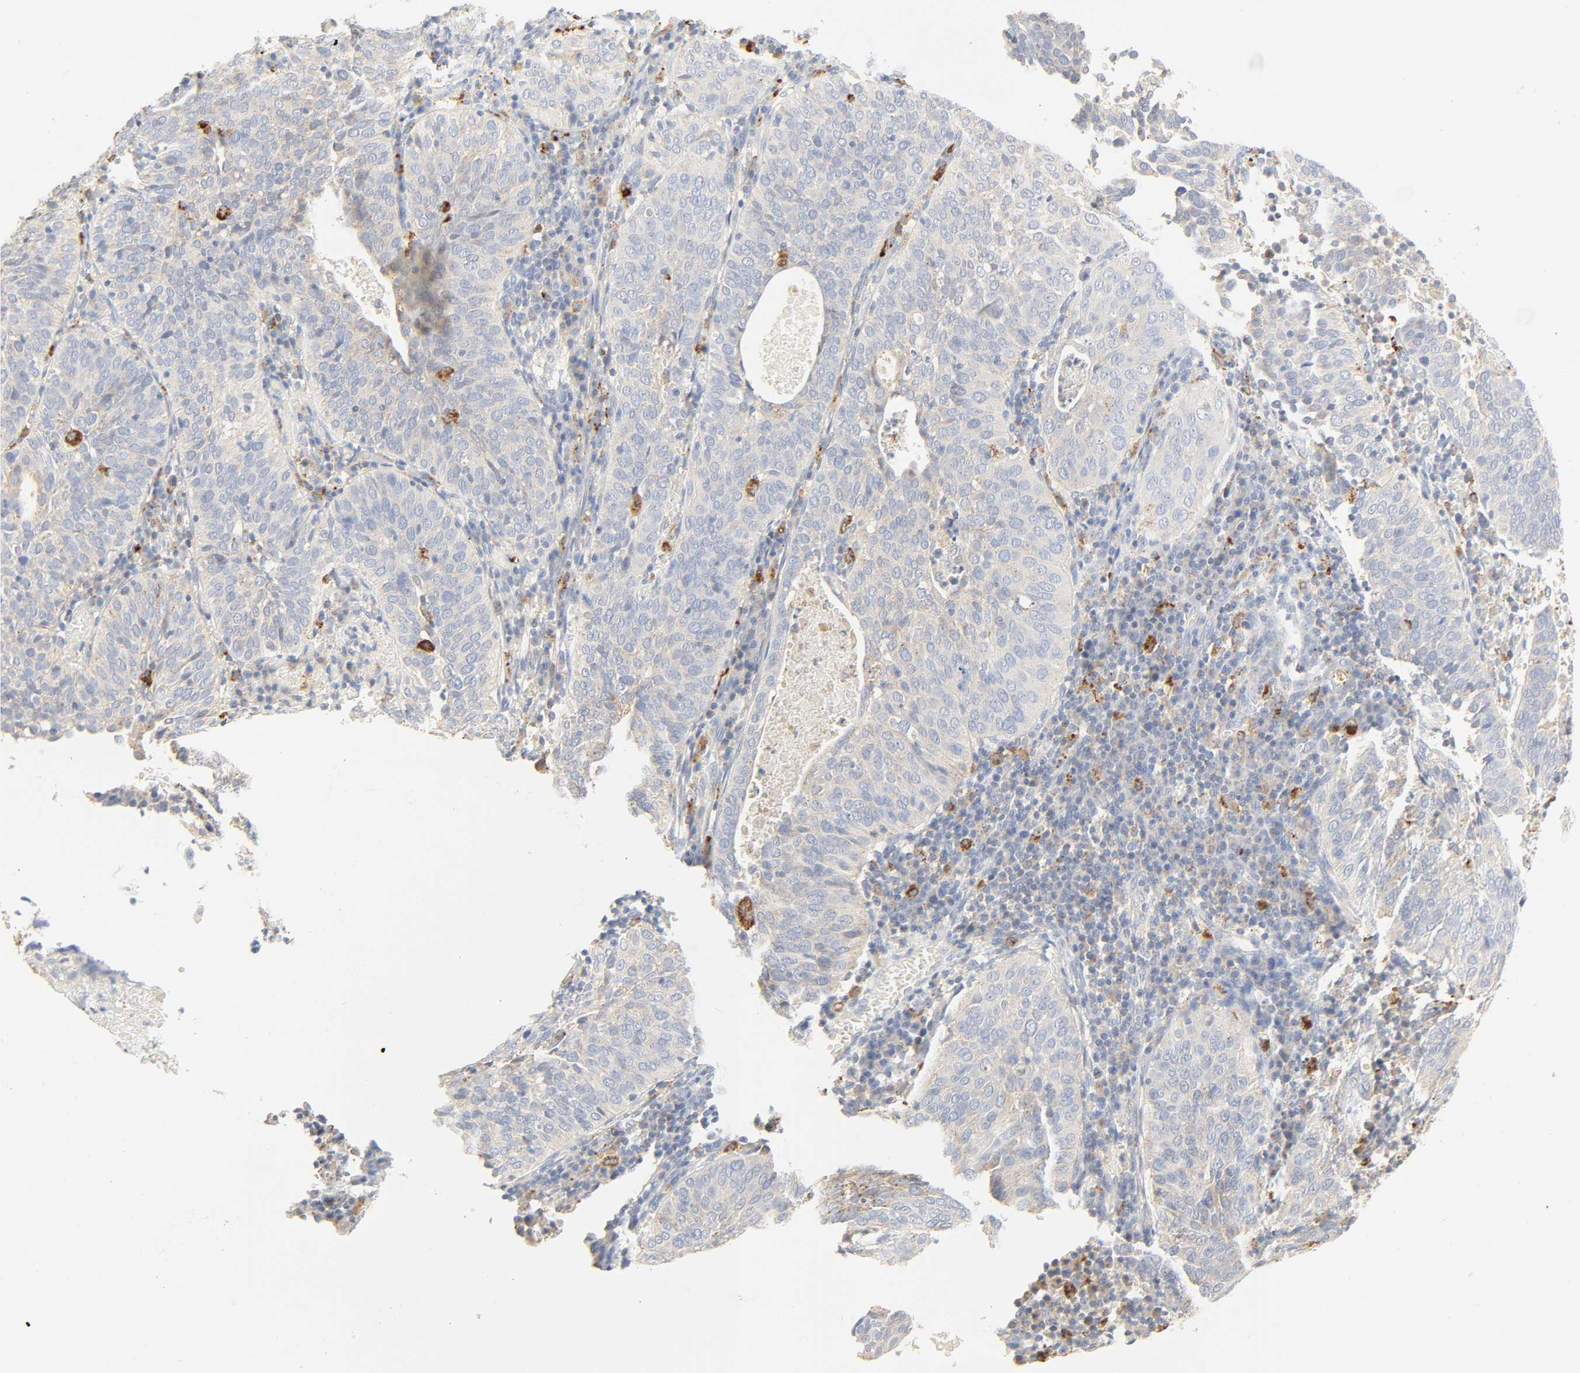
{"staining": {"intensity": "negative", "quantity": "none", "location": "none"}, "tissue": "cervical cancer", "cell_type": "Tumor cells", "image_type": "cancer", "snomed": [{"axis": "morphology", "description": "Squamous cell carcinoma, NOS"}, {"axis": "topography", "description": "Cervix"}], "caption": "Immunohistochemistry (IHC) of human squamous cell carcinoma (cervical) reveals no positivity in tumor cells.", "gene": "CAMK2A", "patient": {"sex": "female", "age": 39}}